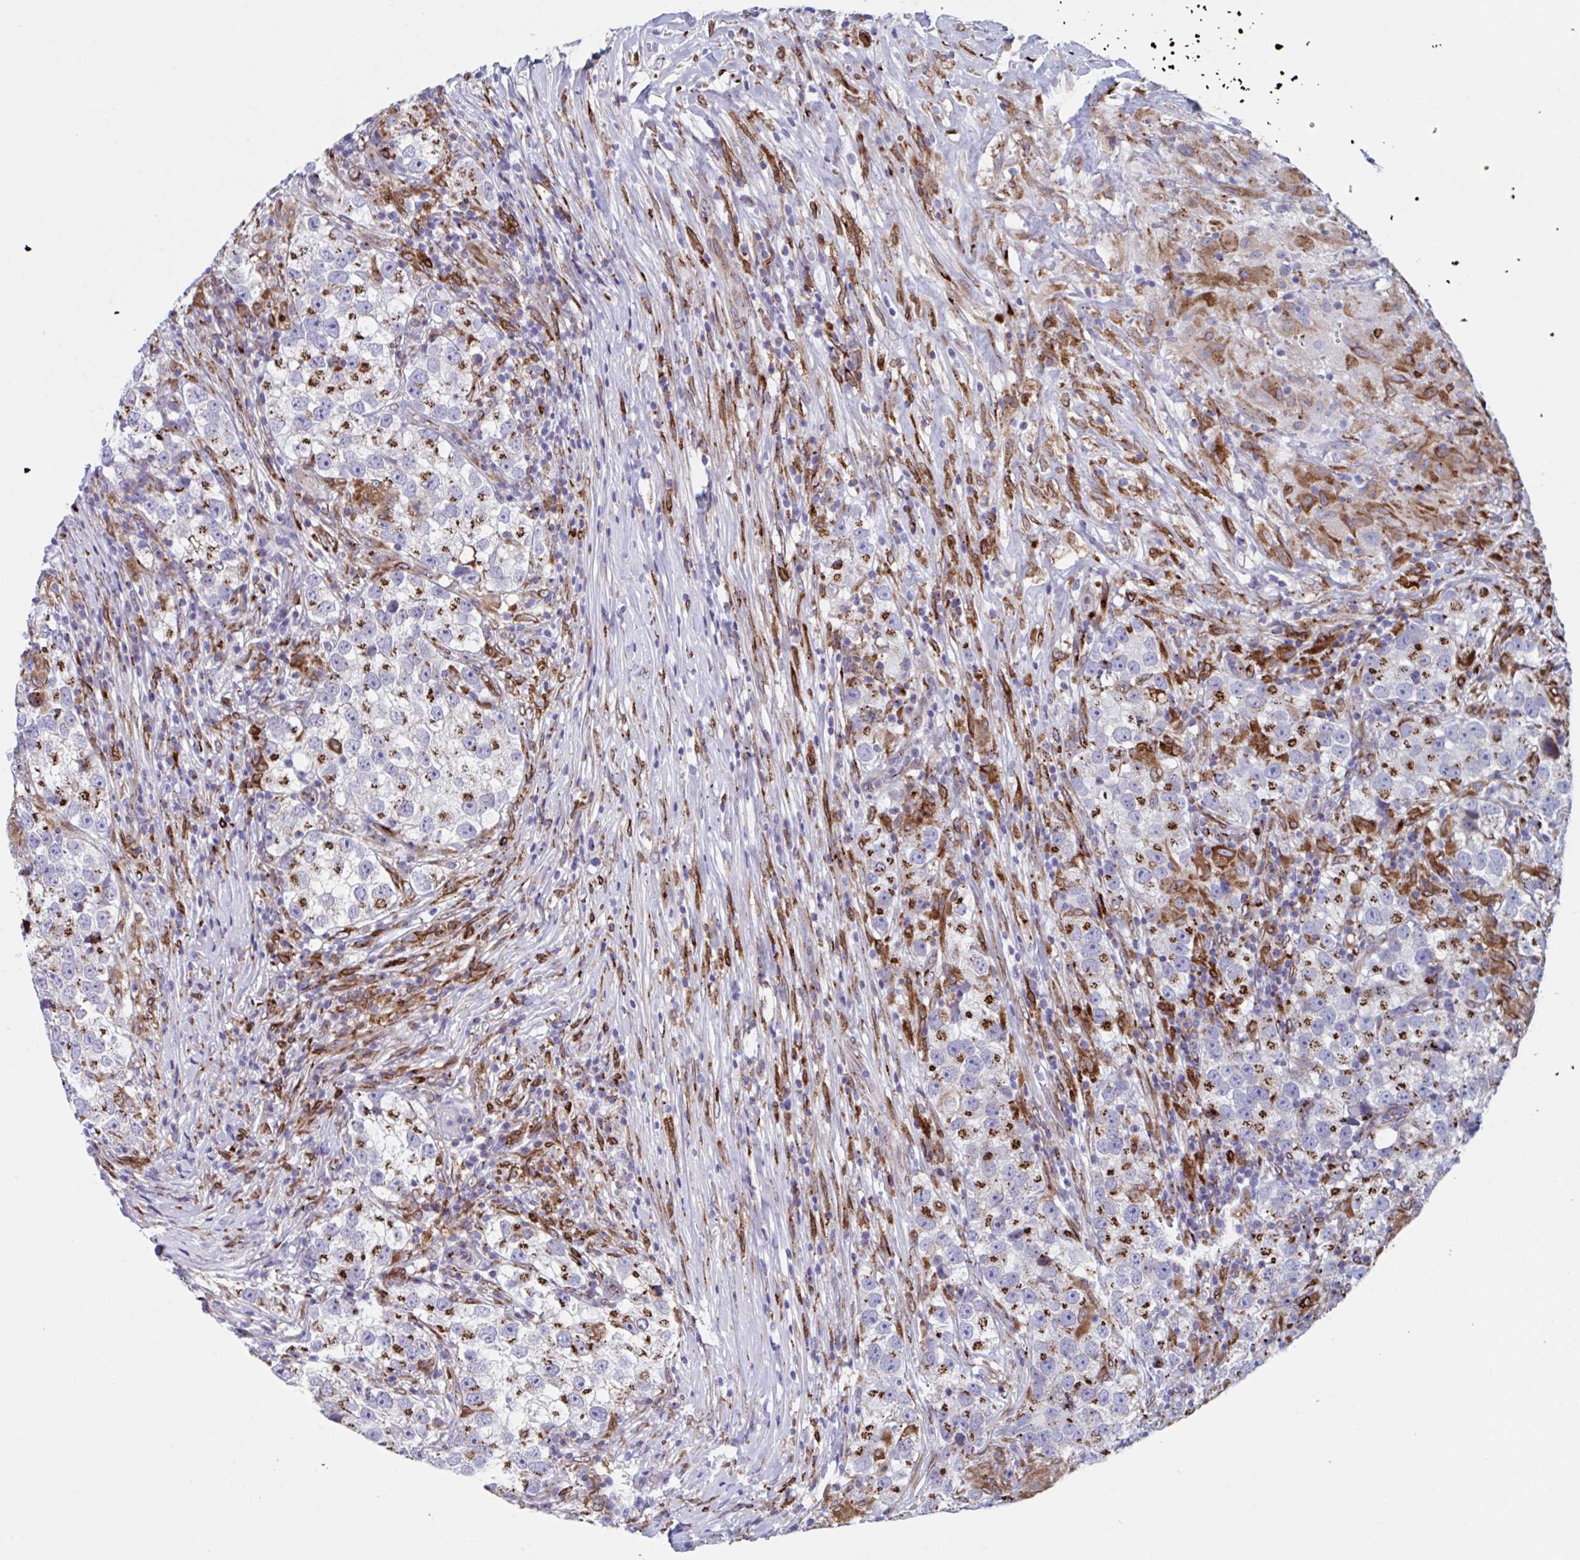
{"staining": {"intensity": "moderate", "quantity": ">75%", "location": "cytoplasmic/membranous"}, "tissue": "testis cancer", "cell_type": "Tumor cells", "image_type": "cancer", "snomed": [{"axis": "morphology", "description": "Seminoma, NOS"}, {"axis": "topography", "description": "Testis"}], "caption": "DAB (3,3'-diaminobenzidine) immunohistochemical staining of human seminoma (testis) displays moderate cytoplasmic/membranous protein expression in approximately >75% of tumor cells. (DAB = brown stain, brightfield microscopy at high magnification).", "gene": "RFK", "patient": {"sex": "male", "age": 46}}